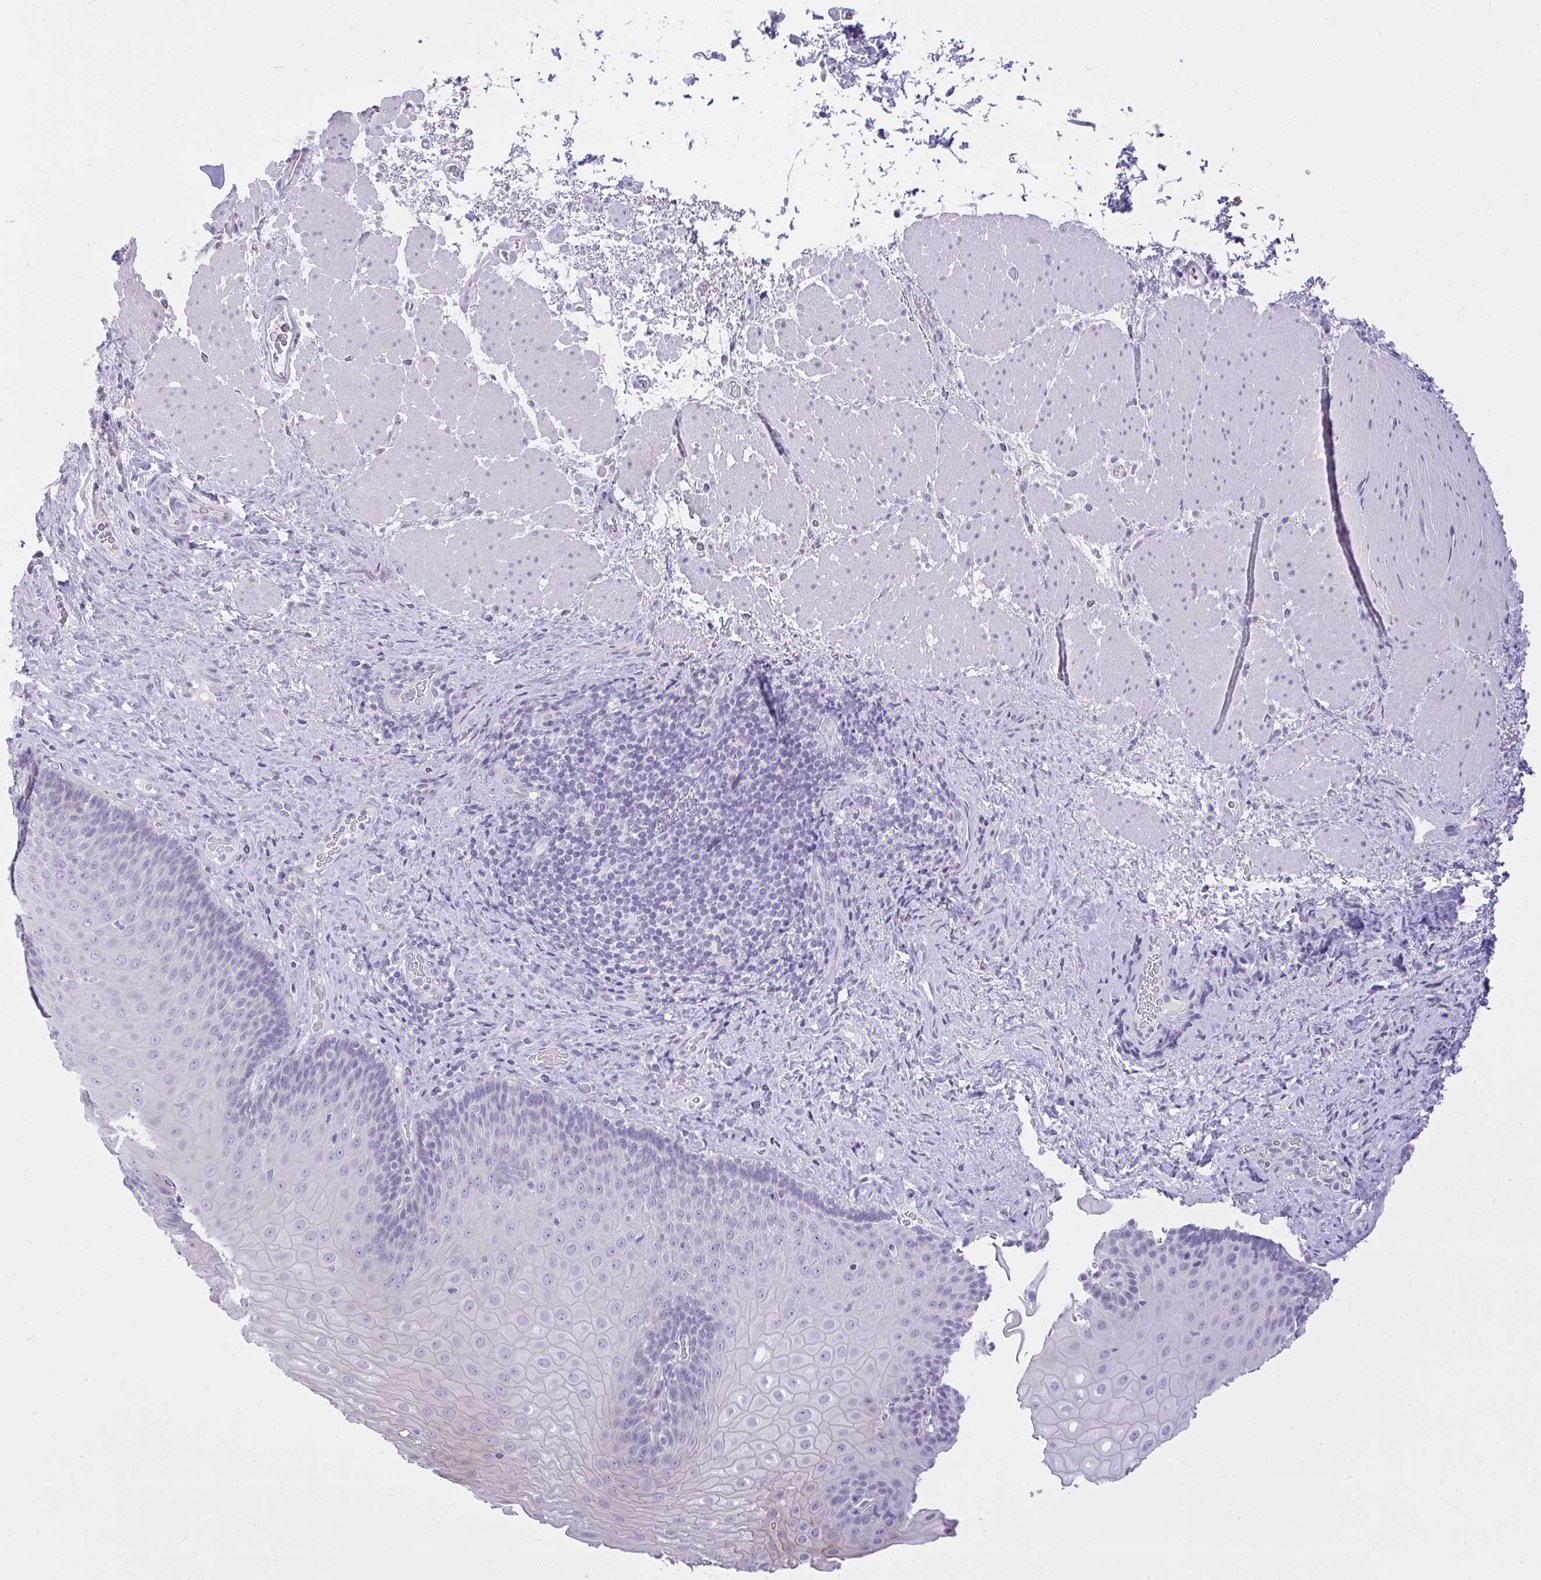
{"staining": {"intensity": "negative", "quantity": "none", "location": "none"}, "tissue": "esophagus", "cell_type": "Squamous epithelial cells", "image_type": "normal", "snomed": [{"axis": "morphology", "description": "Normal tissue, NOS"}, {"axis": "topography", "description": "Esophagus"}], "caption": "Esophagus was stained to show a protein in brown. There is no significant positivity in squamous epithelial cells. (DAB (3,3'-diaminobenzidine) IHC visualized using brightfield microscopy, high magnification).", "gene": "PRAP1", "patient": {"sex": "male", "age": 62}}